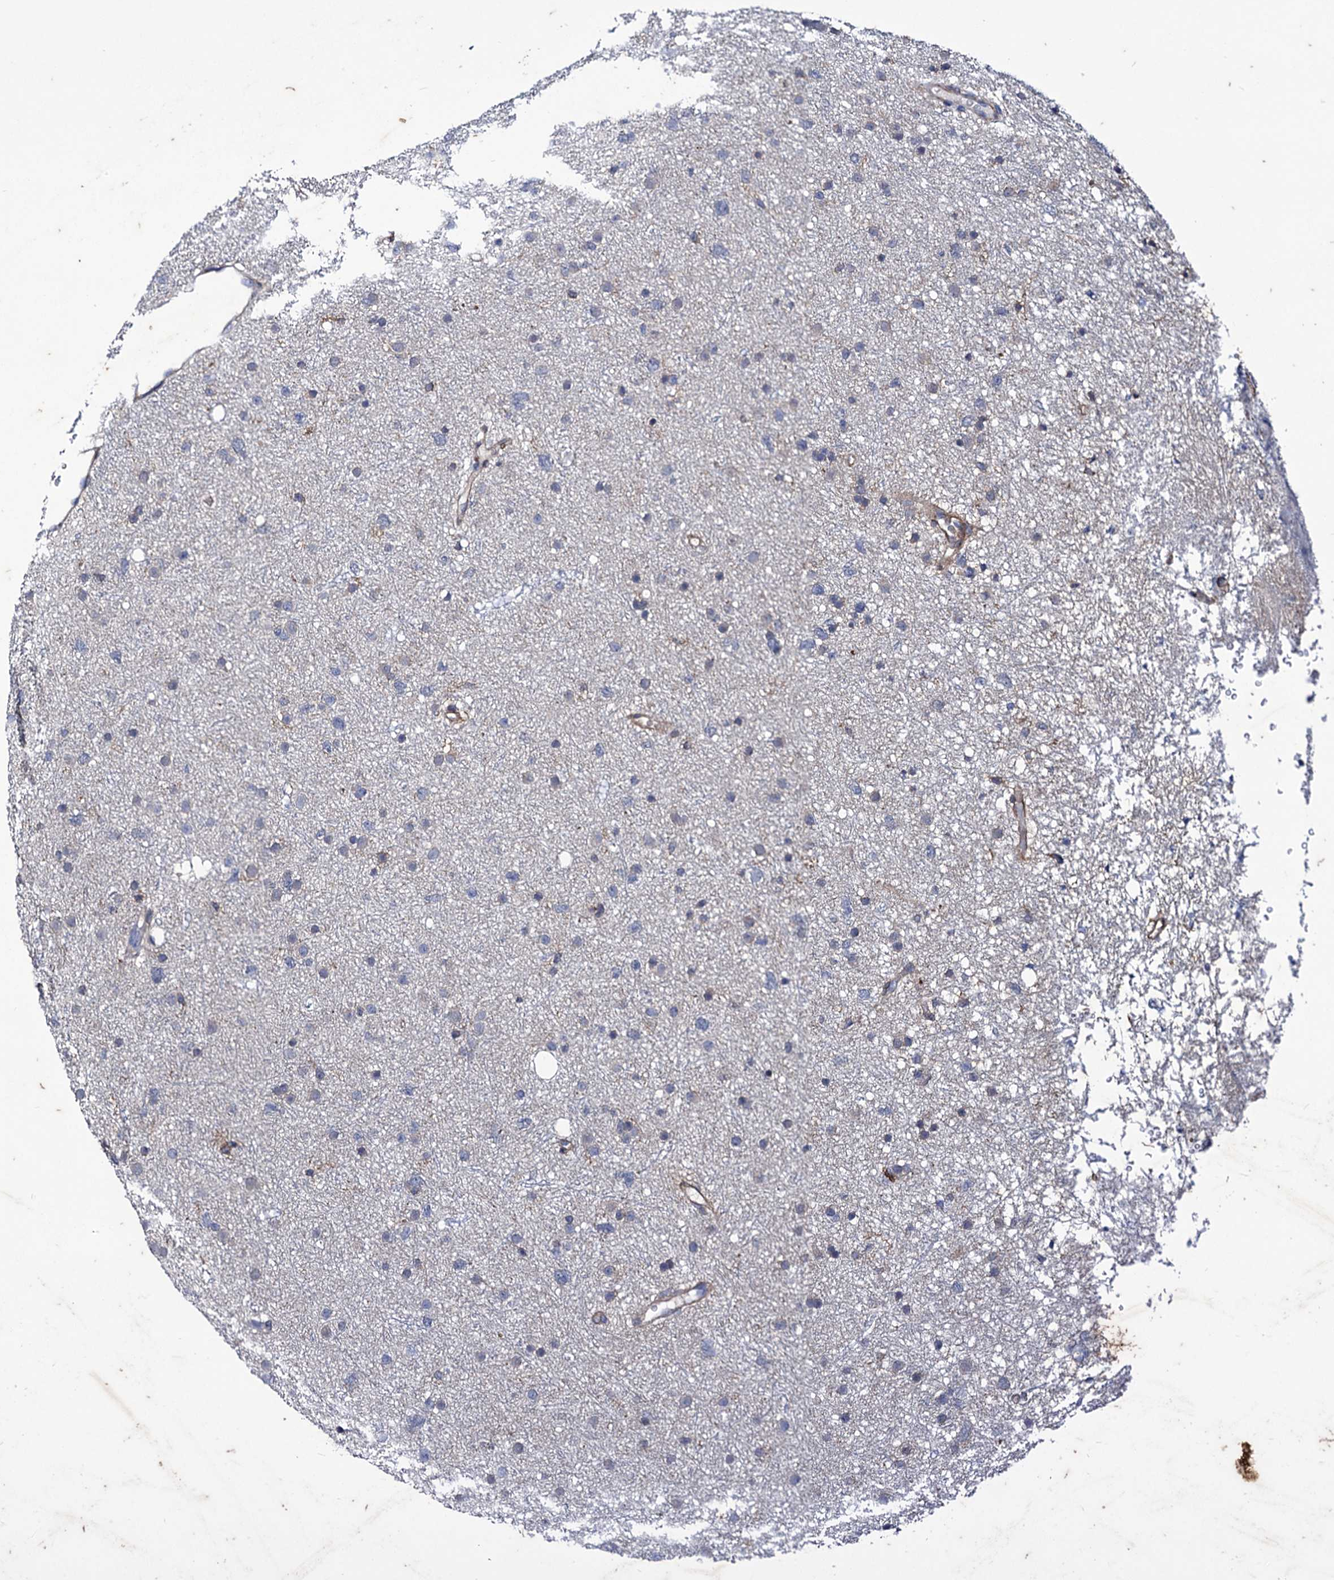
{"staining": {"intensity": "negative", "quantity": "none", "location": "none"}, "tissue": "glioma", "cell_type": "Tumor cells", "image_type": "cancer", "snomed": [{"axis": "morphology", "description": "Glioma, malignant, Low grade"}, {"axis": "topography", "description": "Cerebral cortex"}], "caption": "Tumor cells are negative for brown protein staining in glioma.", "gene": "AXL", "patient": {"sex": "female", "age": 39}}